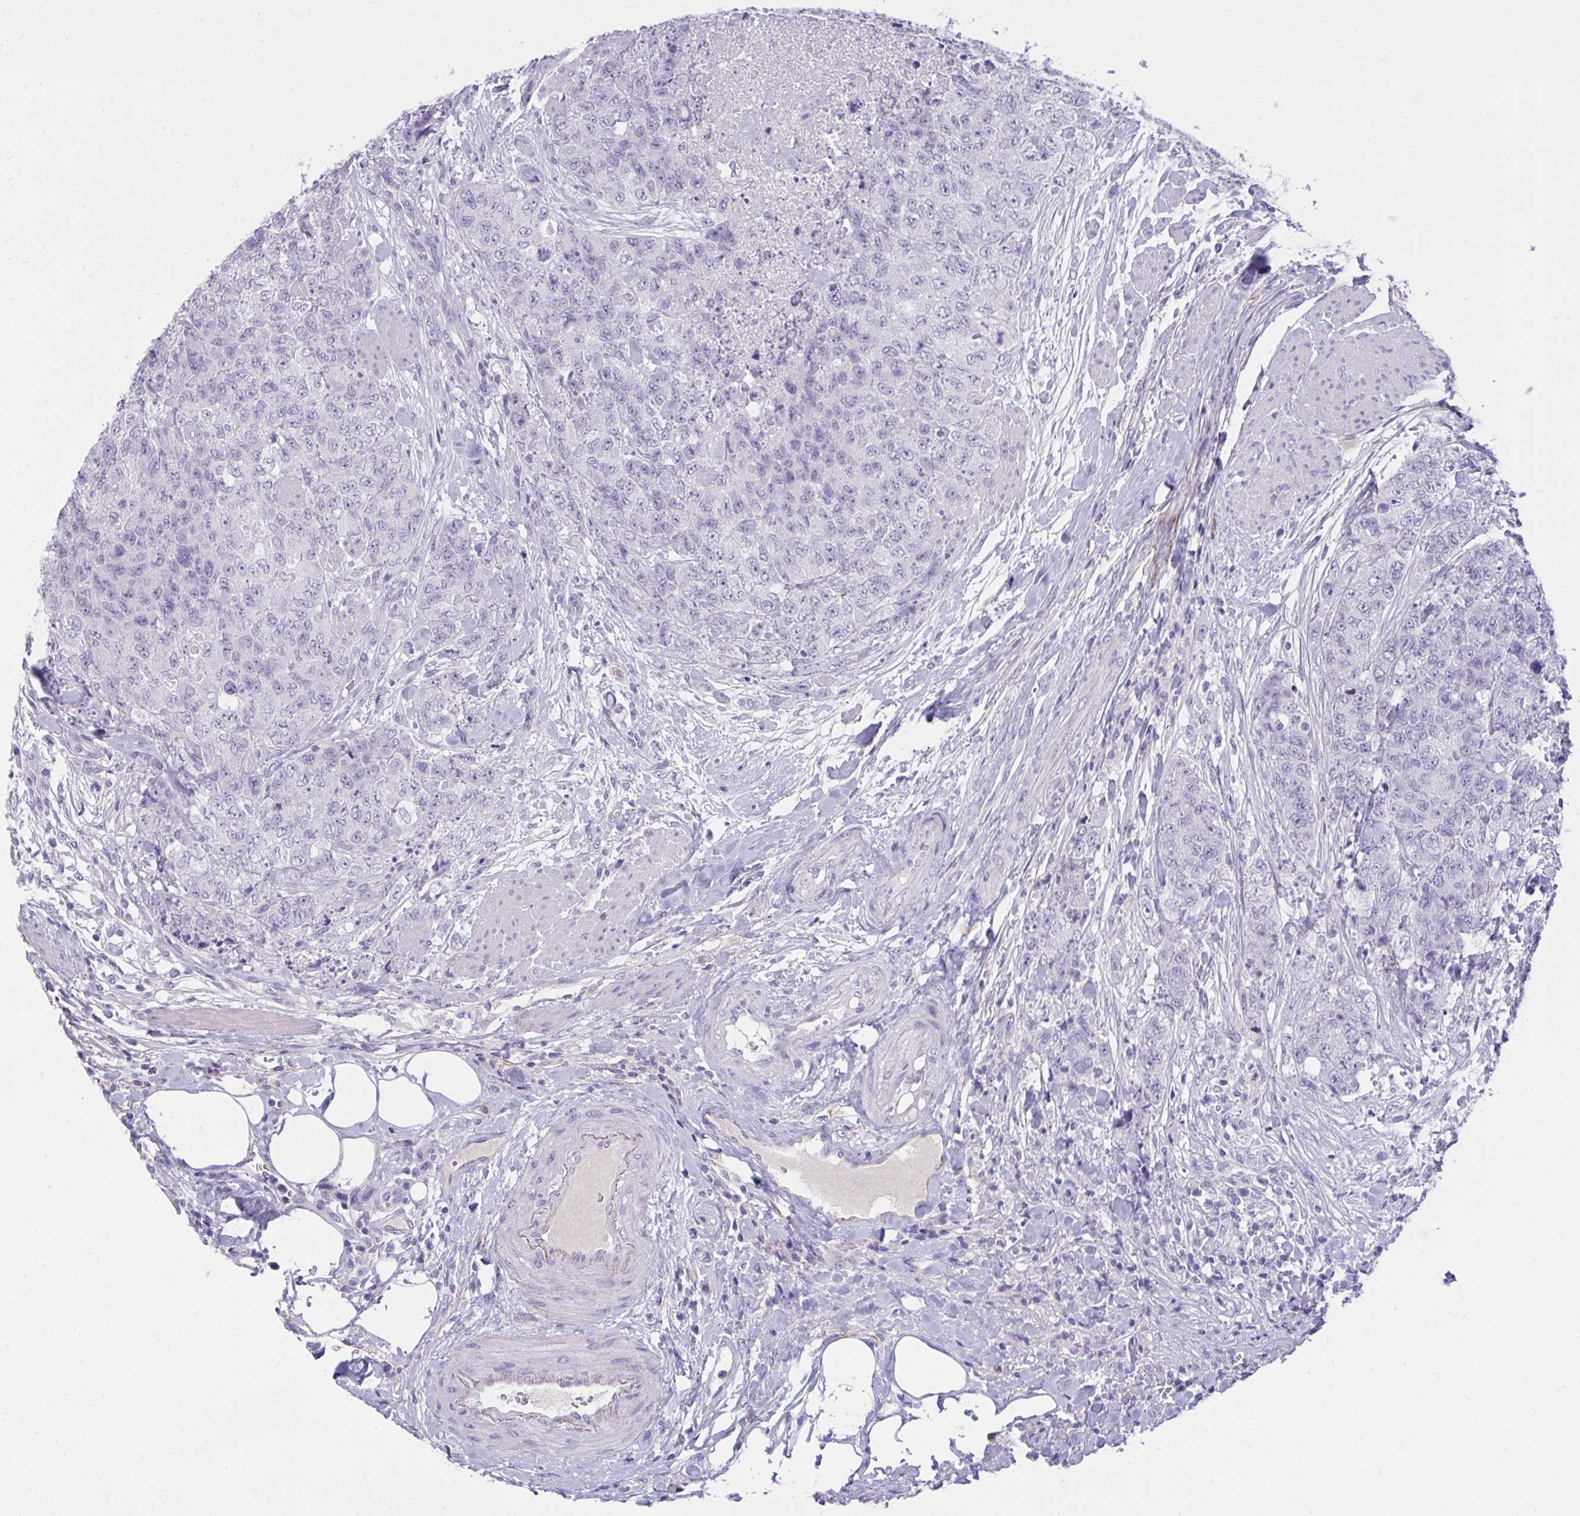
{"staining": {"intensity": "negative", "quantity": "none", "location": "none"}, "tissue": "urothelial cancer", "cell_type": "Tumor cells", "image_type": "cancer", "snomed": [{"axis": "morphology", "description": "Urothelial carcinoma, High grade"}, {"axis": "topography", "description": "Urinary bladder"}], "caption": "The image exhibits no significant positivity in tumor cells of high-grade urothelial carcinoma.", "gene": "PIGZ", "patient": {"sex": "female", "age": 78}}